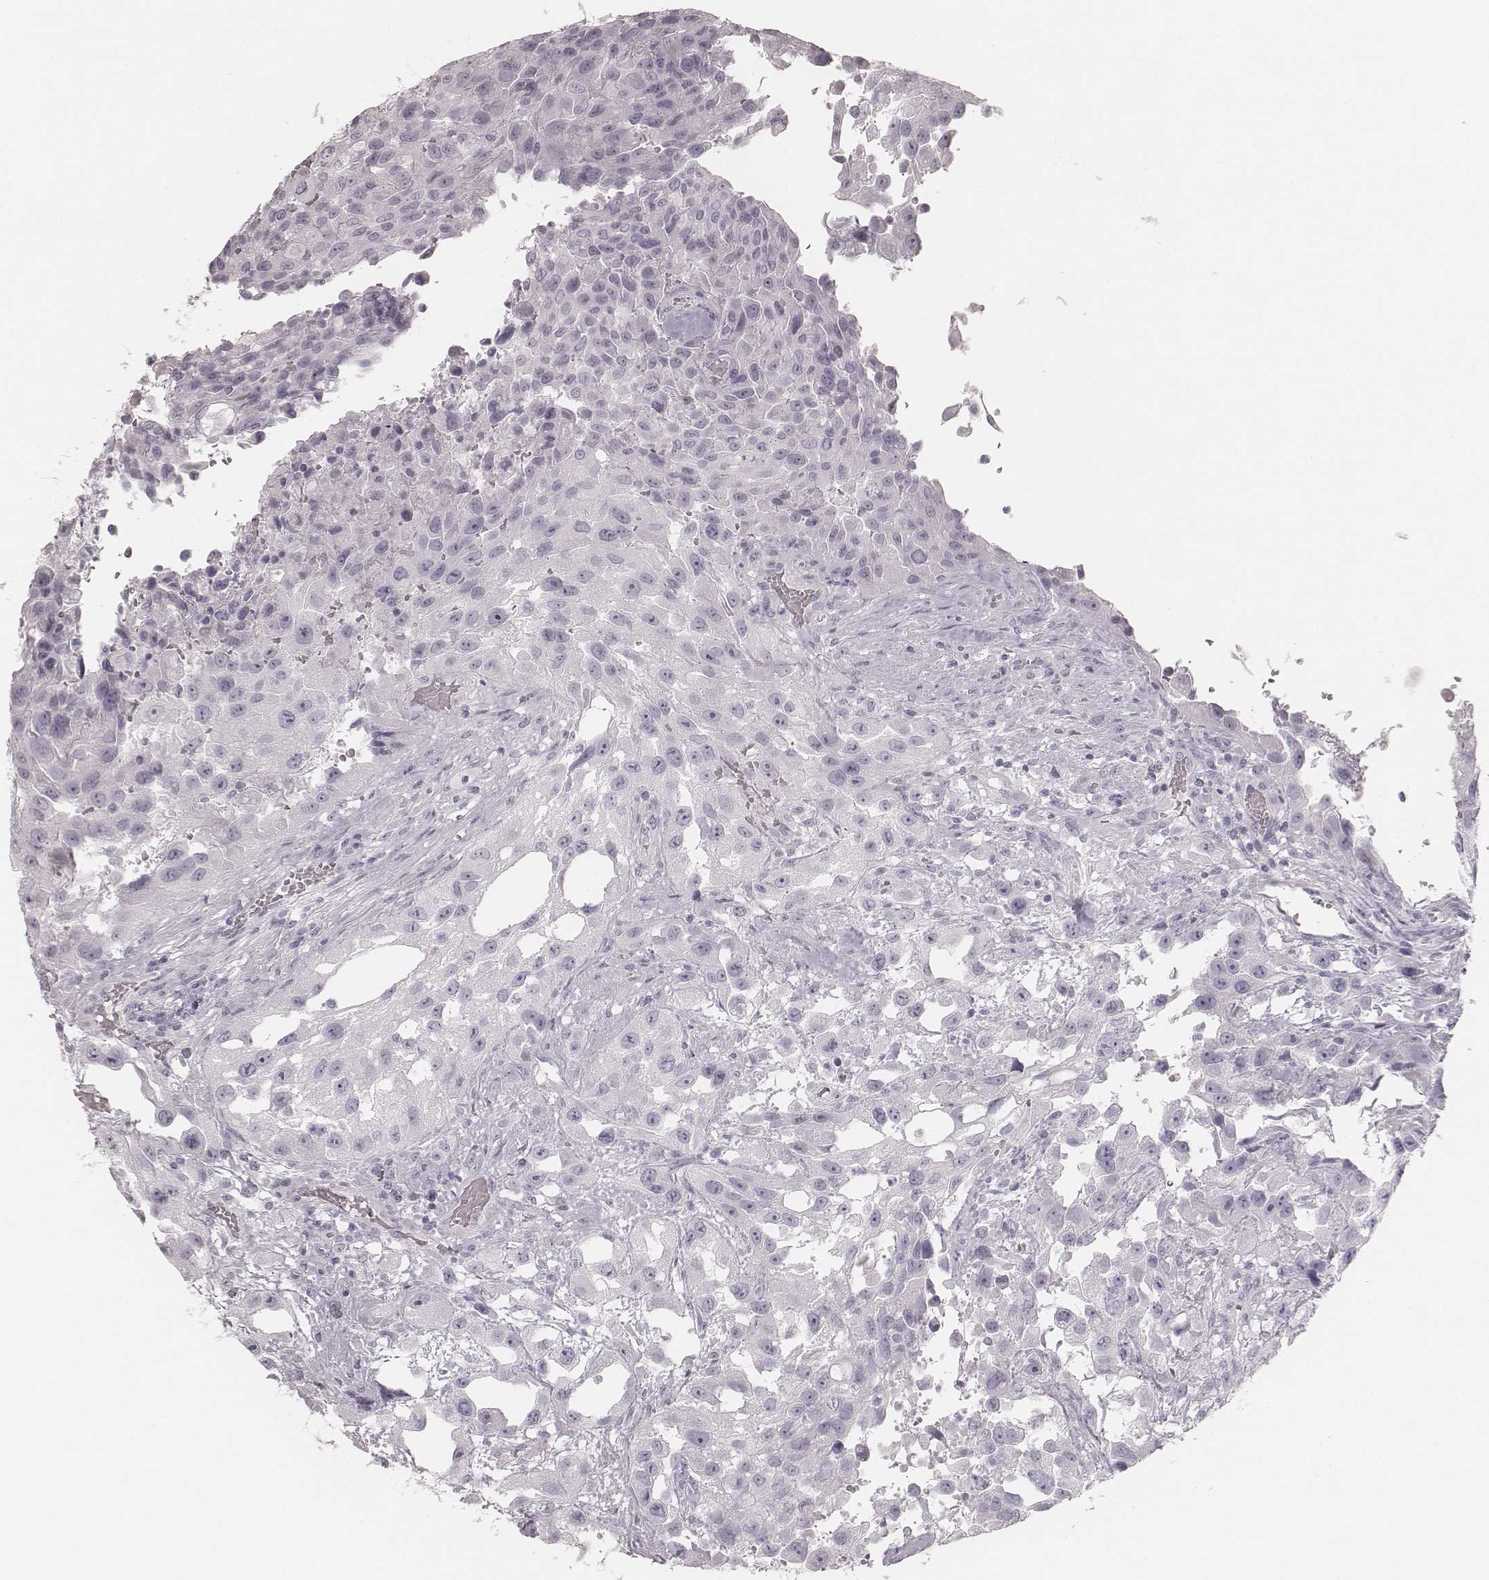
{"staining": {"intensity": "negative", "quantity": "none", "location": "none"}, "tissue": "urothelial cancer", "cell_type": "Tumor cells", "image_type": "cancer", "snomed": [{"axis": "morphology", "description": "Urothelial carcinoma, High grade"}, {"axis": "topography", "description": "Urinary bladder"}], "caption": "A micrograph of human high-grade urothelial carcinoma is negative for staining in tumor cells.", "gene": "KRT82", "patient": {"sex": "male", "age": 79}}